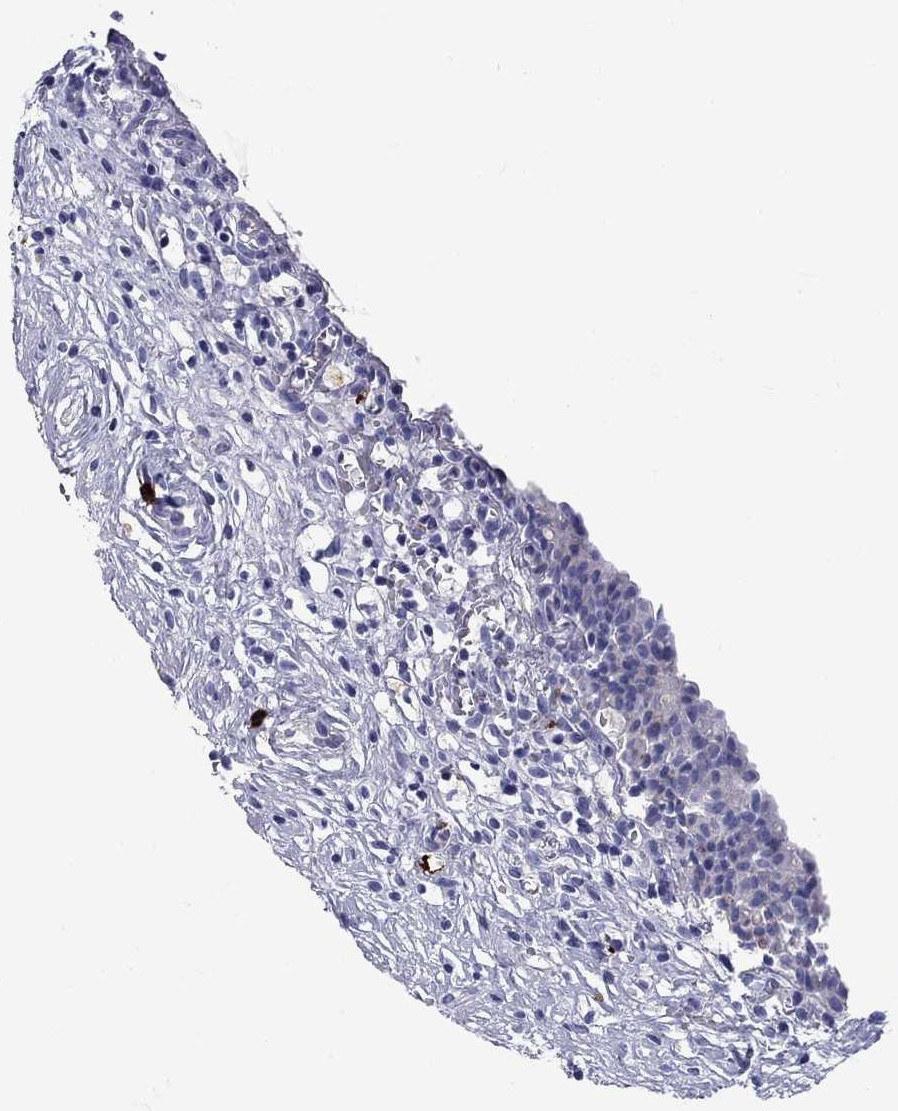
{"staining": {"intensity": "negative", "quantity": "none", "location": "none"}, "tissue": "urinary bladder", "cell_type": "Urothelial cells", "image_type": "normal", "snomed": [{"axis": "morphology", "description": "Normal tissue, NOS"}, {"axis": "topography", "description": "Urinary bladder"}], "caption": "DAB (3,3'-diaminobenzidine) immunohistochemical staining of normal human urinary bladder reveals no significant expression in urothelial cells.", "gene": "CD40LG", "patient": {"sex": "male", "age": 76}}